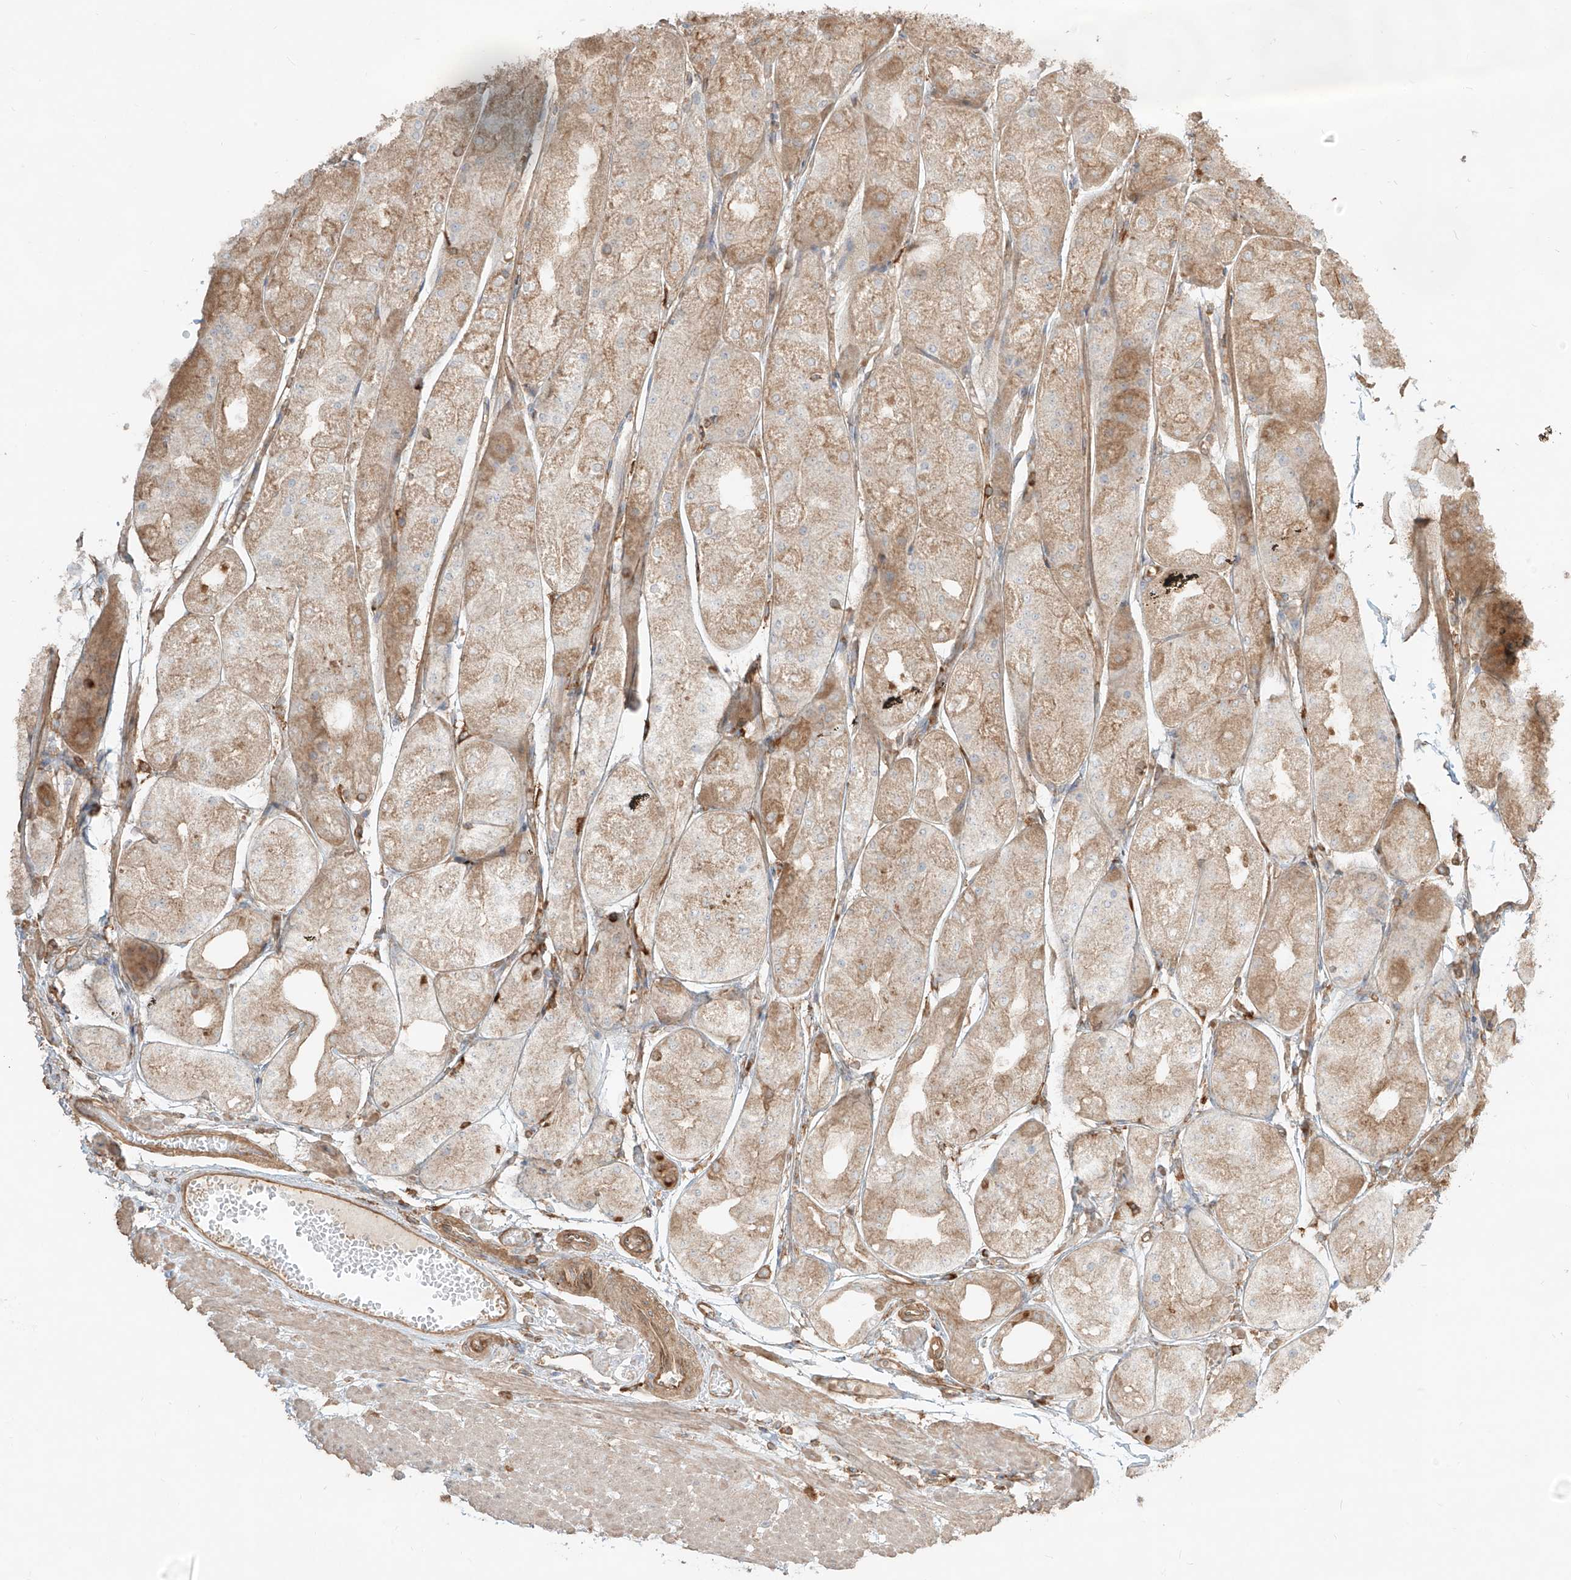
{"staining": {"intensity": "moderate", "quantity": ">75%", "location": "cytoplasmic/membranous"}, "tissue": "stomach", "cell_type": "Glandular cells", "image_type": "normal", "snomed": [{"axis": "morphology", "description": "Normal tissue, NOS"}, {"axis": "topography", "description": "Stomach, upper"}], "caption": "Immunohistochemistry (IHC) of normal human stomach reveals medium levels of moderate cytoplasmic/membranous expression in approximately >75% of glandular cells.", "gene": "CCDC115", "patient": {"sex": "male", "age": 72}}